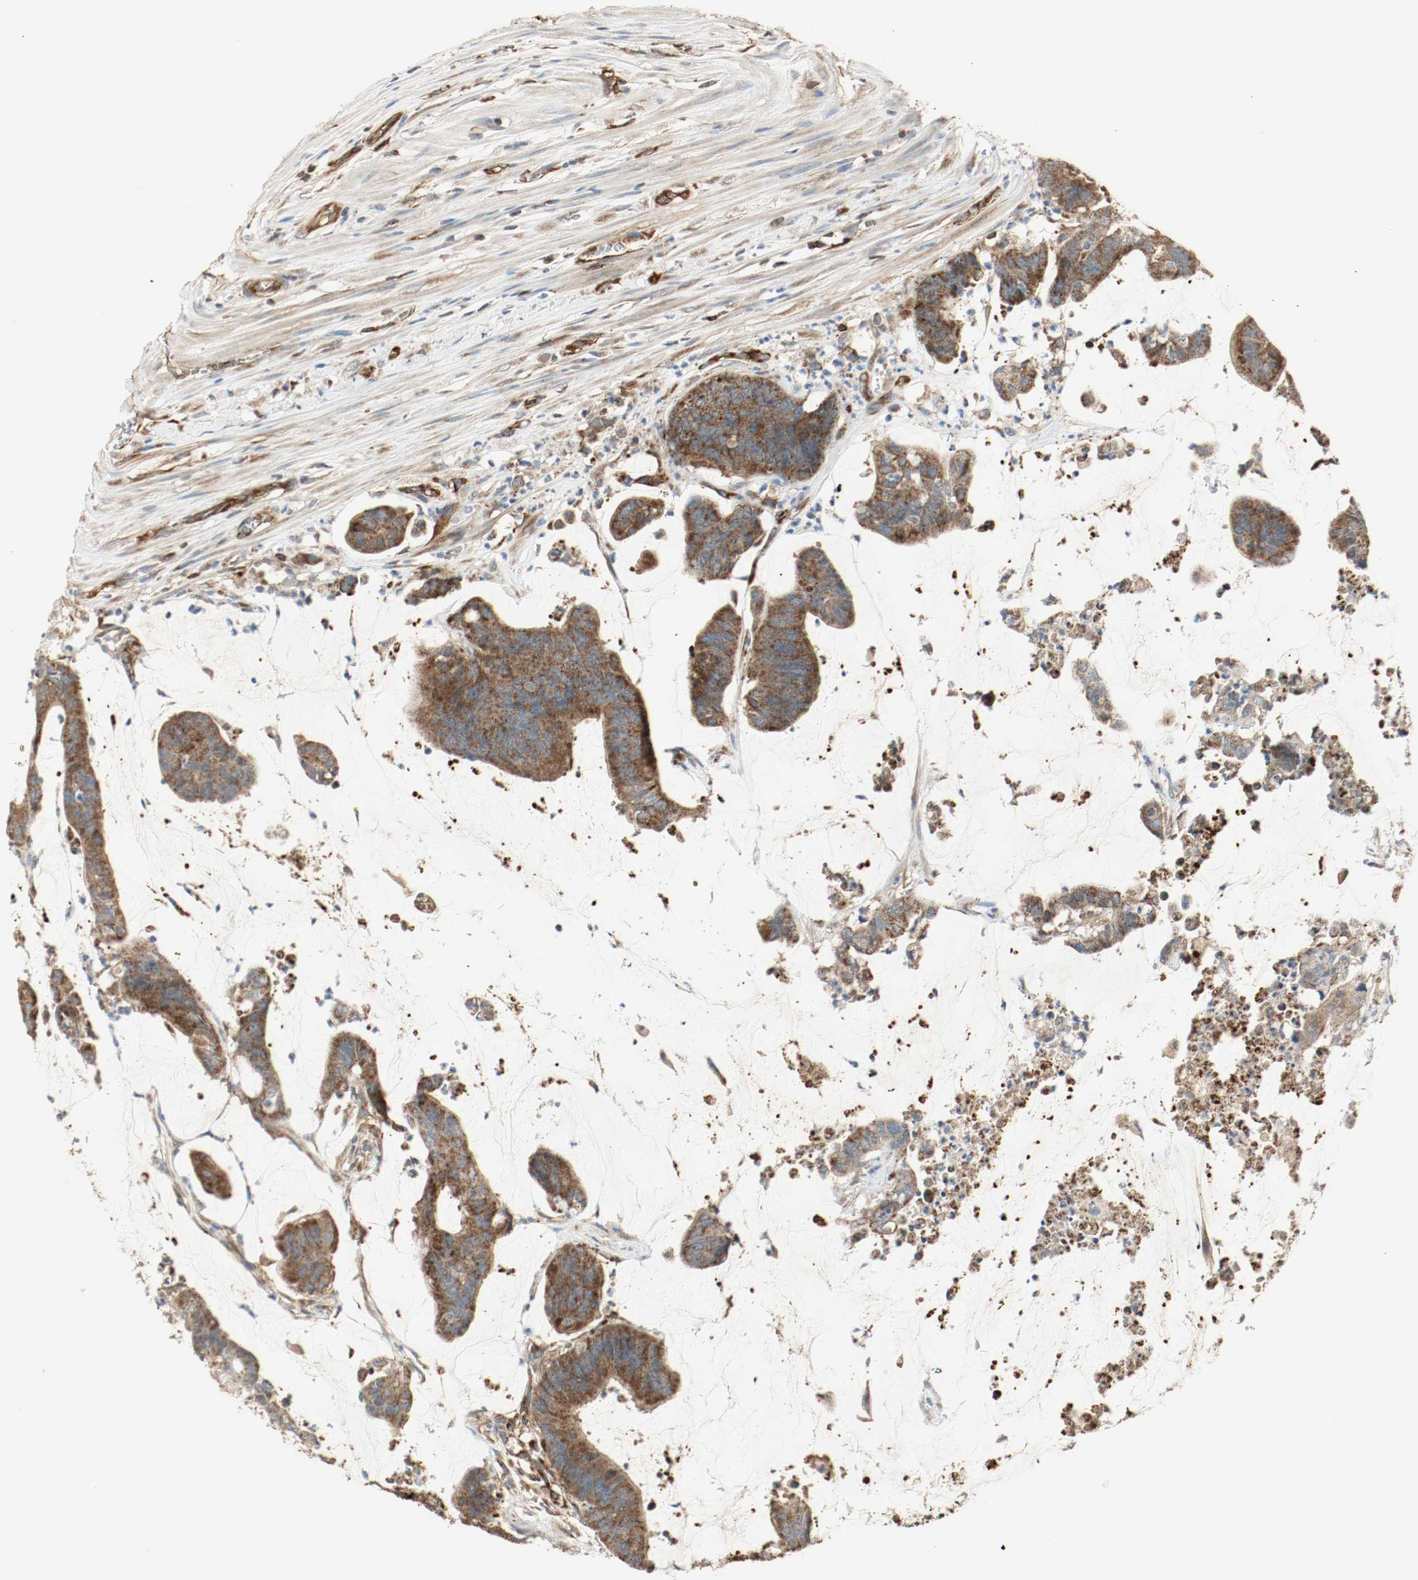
{"staining": {"intensity": "strong", "quantity": ">75%", "location": "cytoplasmic/membranous"}, "tissue": "colorectal cancer", "cell_type": "Tumor cells", "image_type": "cancer", "snomed": [{"axis": "morphology", "description": "Adenocarcinoma, NOS"}, {"axis": "topography", "description": "Rectum"}], "caption": "Tumor cells display high levels of strong cytoplasmic/membranous expression in about >75% of cells in colorectal cancer.", "gene": "PLCG1", "patient": {"sex": "female", "age": 66}}